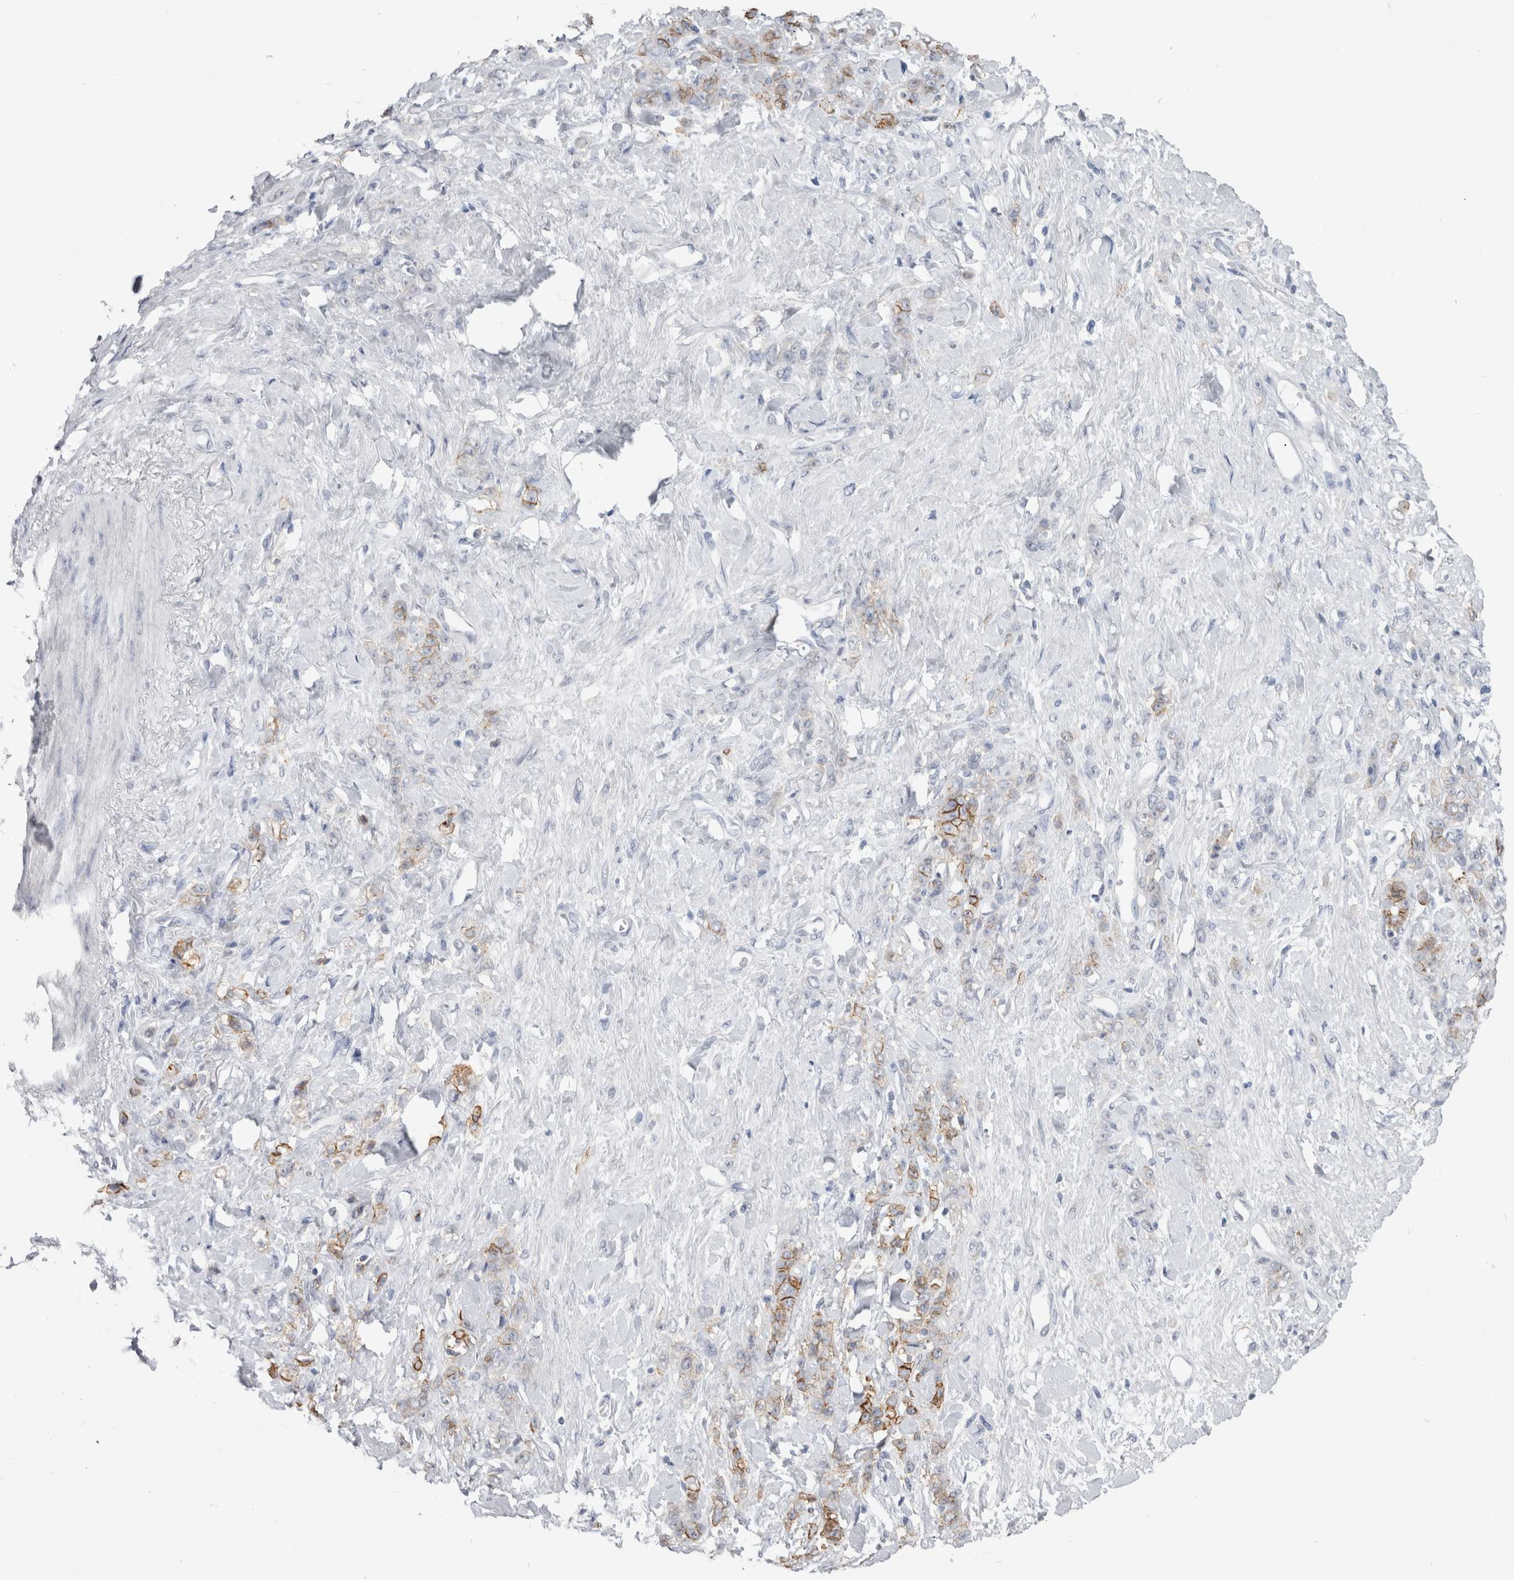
{"staining": {"intensity": "moderate", "quantity": ">75%", "location": "cytoplasmic/membranous"}, "tissue": "stomach cancer", "cell_type": "Tumor cells", "image_type": "cancer", "snomed": [{"axis": "morphology", "description": "Adenocarcinoma, NOS"}, {"axis": "topography", "description": "Stomach"}], "caption": "This image displays IHC staining of human stomach cancer (adenocarcinoma), with medium moderate cytoplasmic/membranous staining in about >75% of tumor cells.", "gene": "CDH17", "patient": {"sex": "male", "age": 82}}